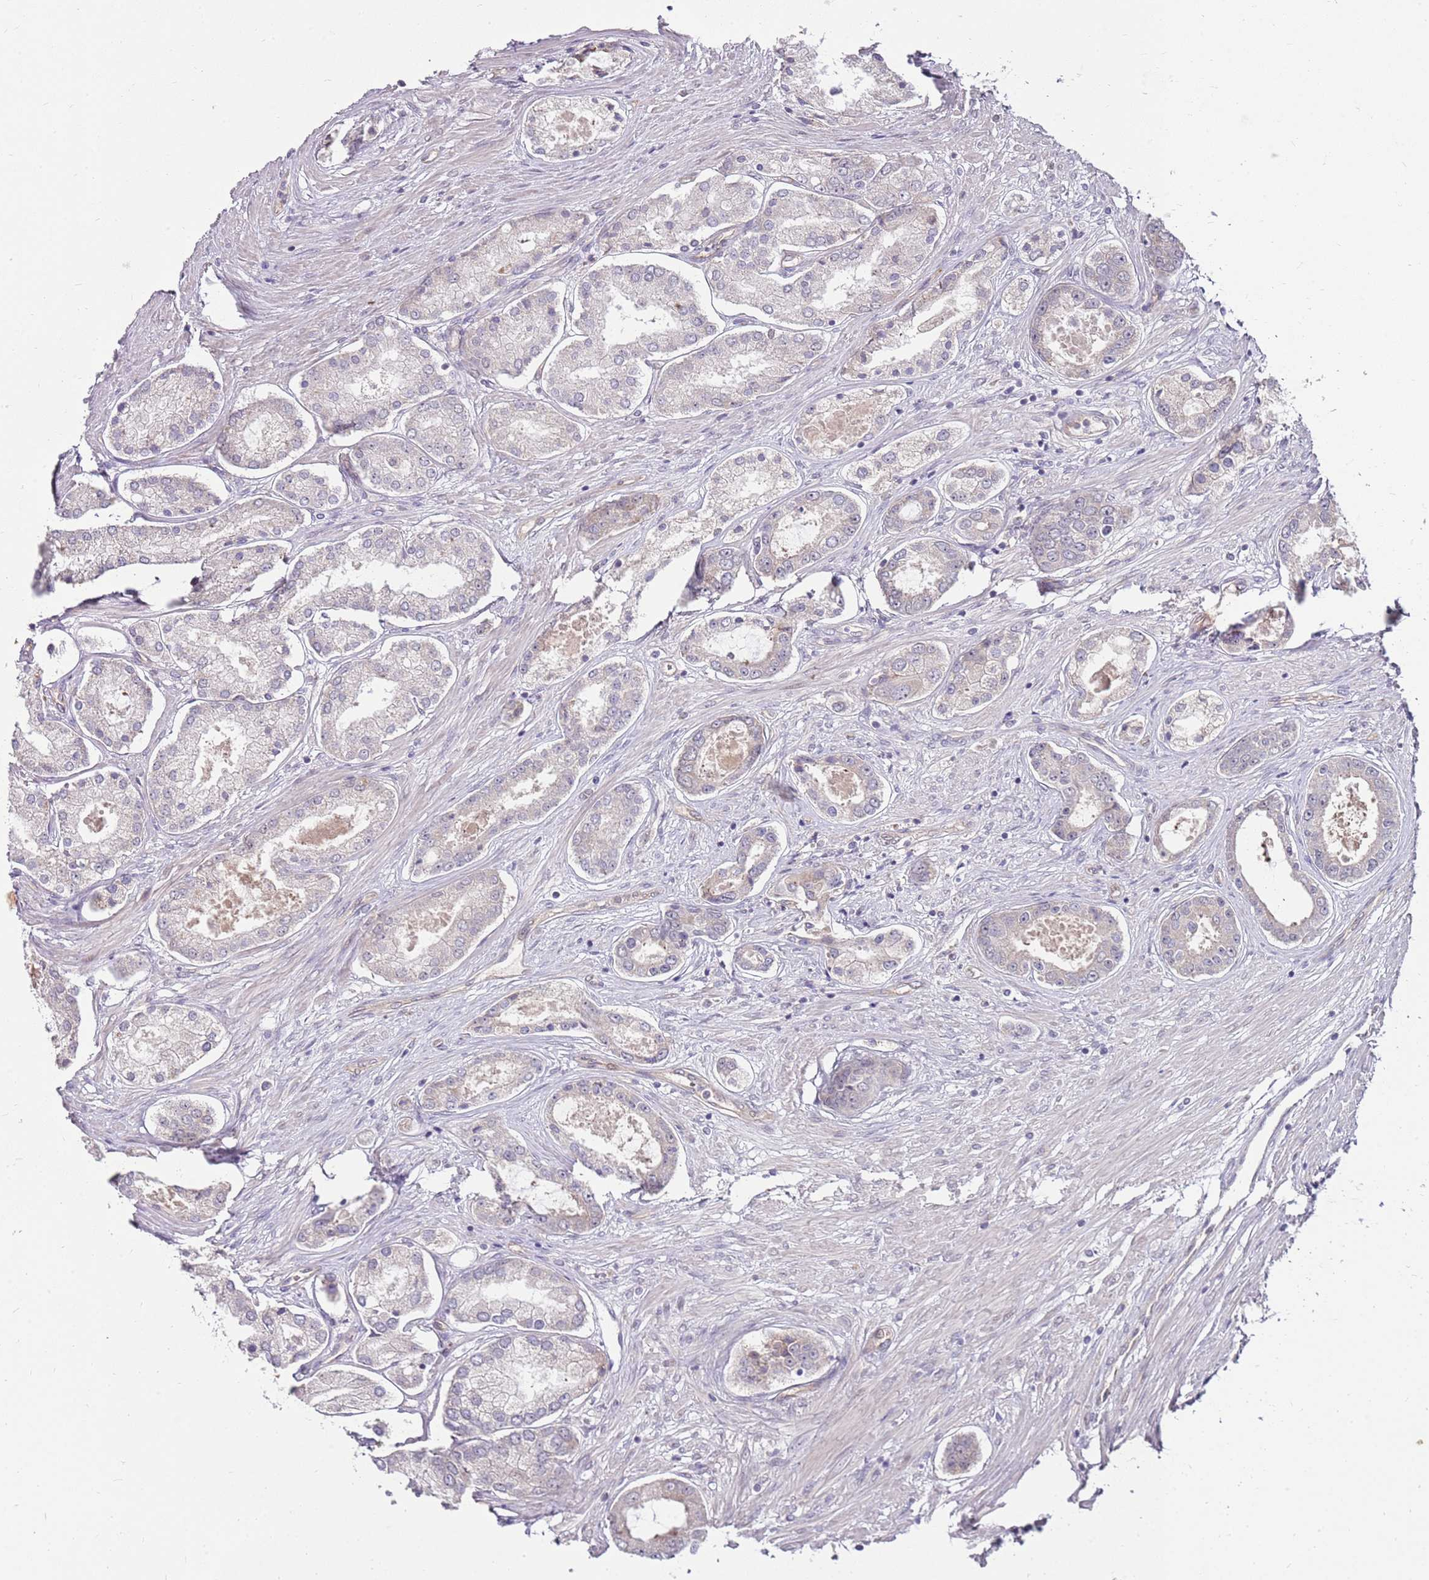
{"staining": {"intensity": "negative", "quantity": "none", "location": "none"}, "tissue": "prostate cancer", "cell_type": "Tumor cells", "image_type": "cancer", "snomed": [{"axis": "morphology", "description": "Adenocarcinoma, Low grade"}, {"axis": "topography", "description": "Prostate"}], "caption": "Protein analysis of low-grade adenocarcinoma (prostate) displays no significant positivity in tumor cells. Brightfield microscopy of immunohistochemistry (IHC) stained with DAB (brown) and hematoxylin (blue), captured at high magnification.", "gene": "FBXL22", "patient": {"sex": "male", "age": 68}}